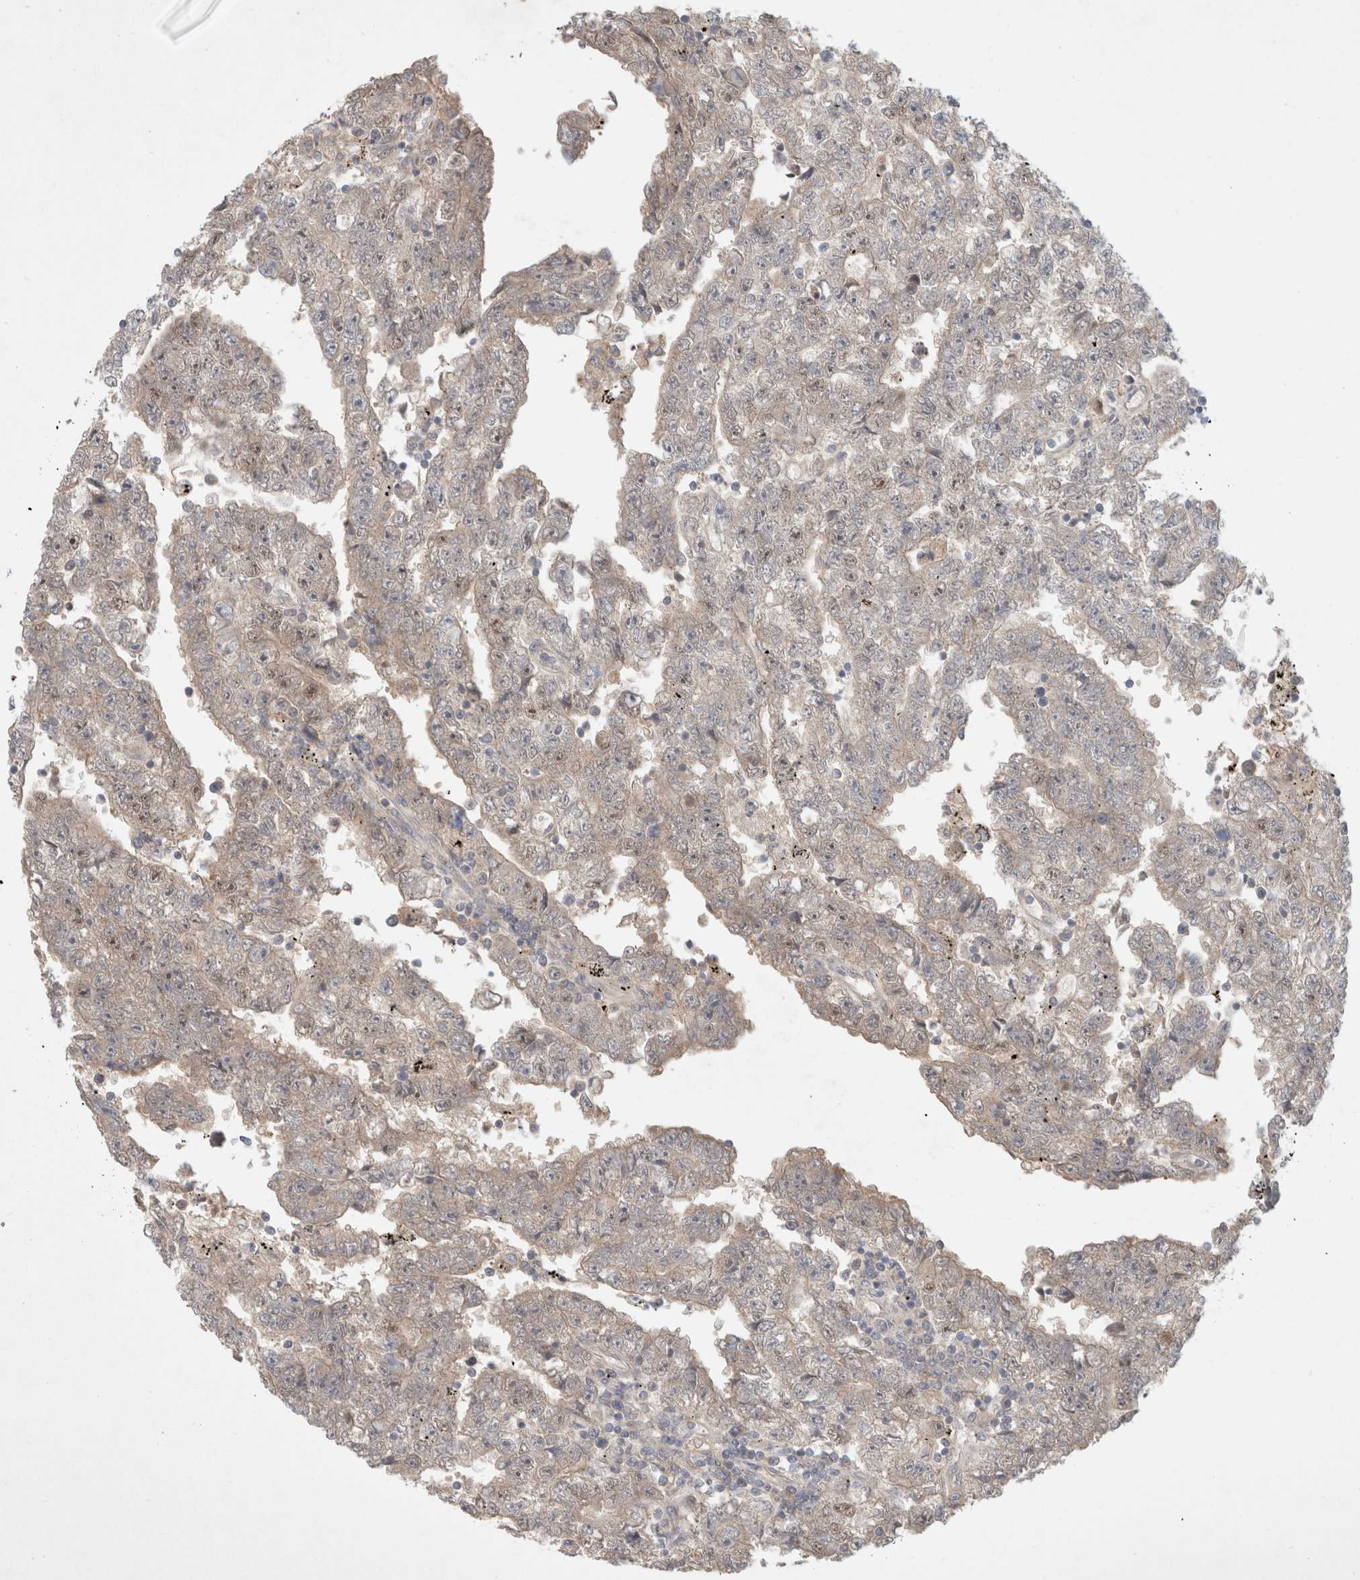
{"staining": {"intensity": "weak", "quantity": "<25%", "location": "nuclear"}, "tissue": "testis cancer", "cell_type": "Tumor cells", "image_type": "cancer", "snomed": [{"axis": "morphology", "description": "Carcinoma, Embryonal, NOS"}, {"axis": "topography", "description": "Testis"}], "caption": "Immunohistochemical staining of testis embryonal carcinoma displays no significant staining in tumor cells.", "gene": "RASAL2", "patient": {"sex": "male", "age": 25}}